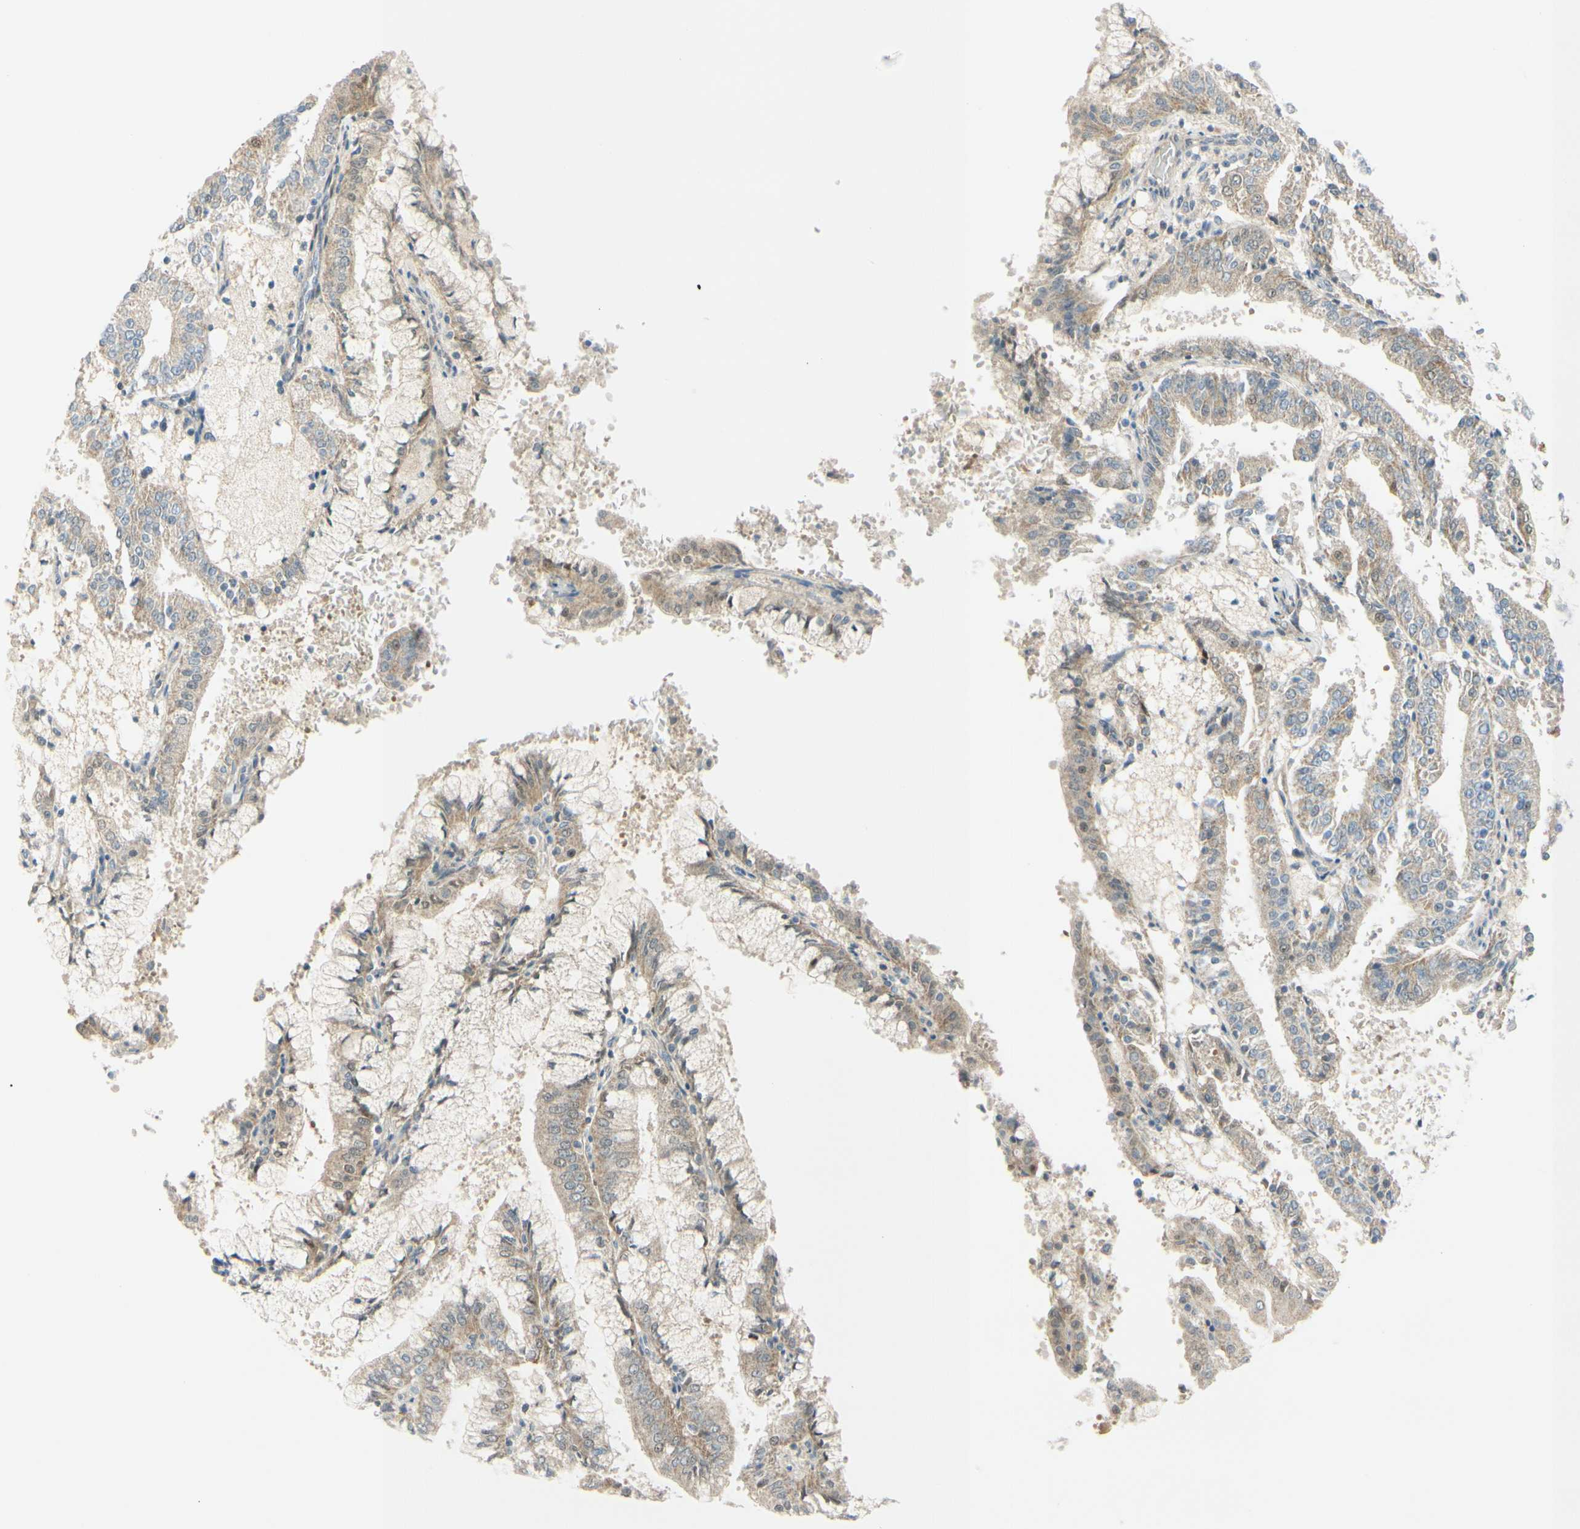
{"staining": {"intensity": "weak", "quantity": "25%-75%", "location": "cytoplasmic/membranous"}, "tissue": "endometrial cancer", "cell_type": "Tumor cells", "image_type": "cancer", "snomed": [{"axis": "morphology", "description": "Adenocarcinoma, NOS"}, {"axis": "topography", "description": "Endometrium"}], "caption": "Tumor cells reveal low levels of weak cytoplasmic/membranous staining in about 25%-75% of cells in human endometrial cancer.", "gene": "FHL2", "patient": {"sex": "female", "age": 63}}